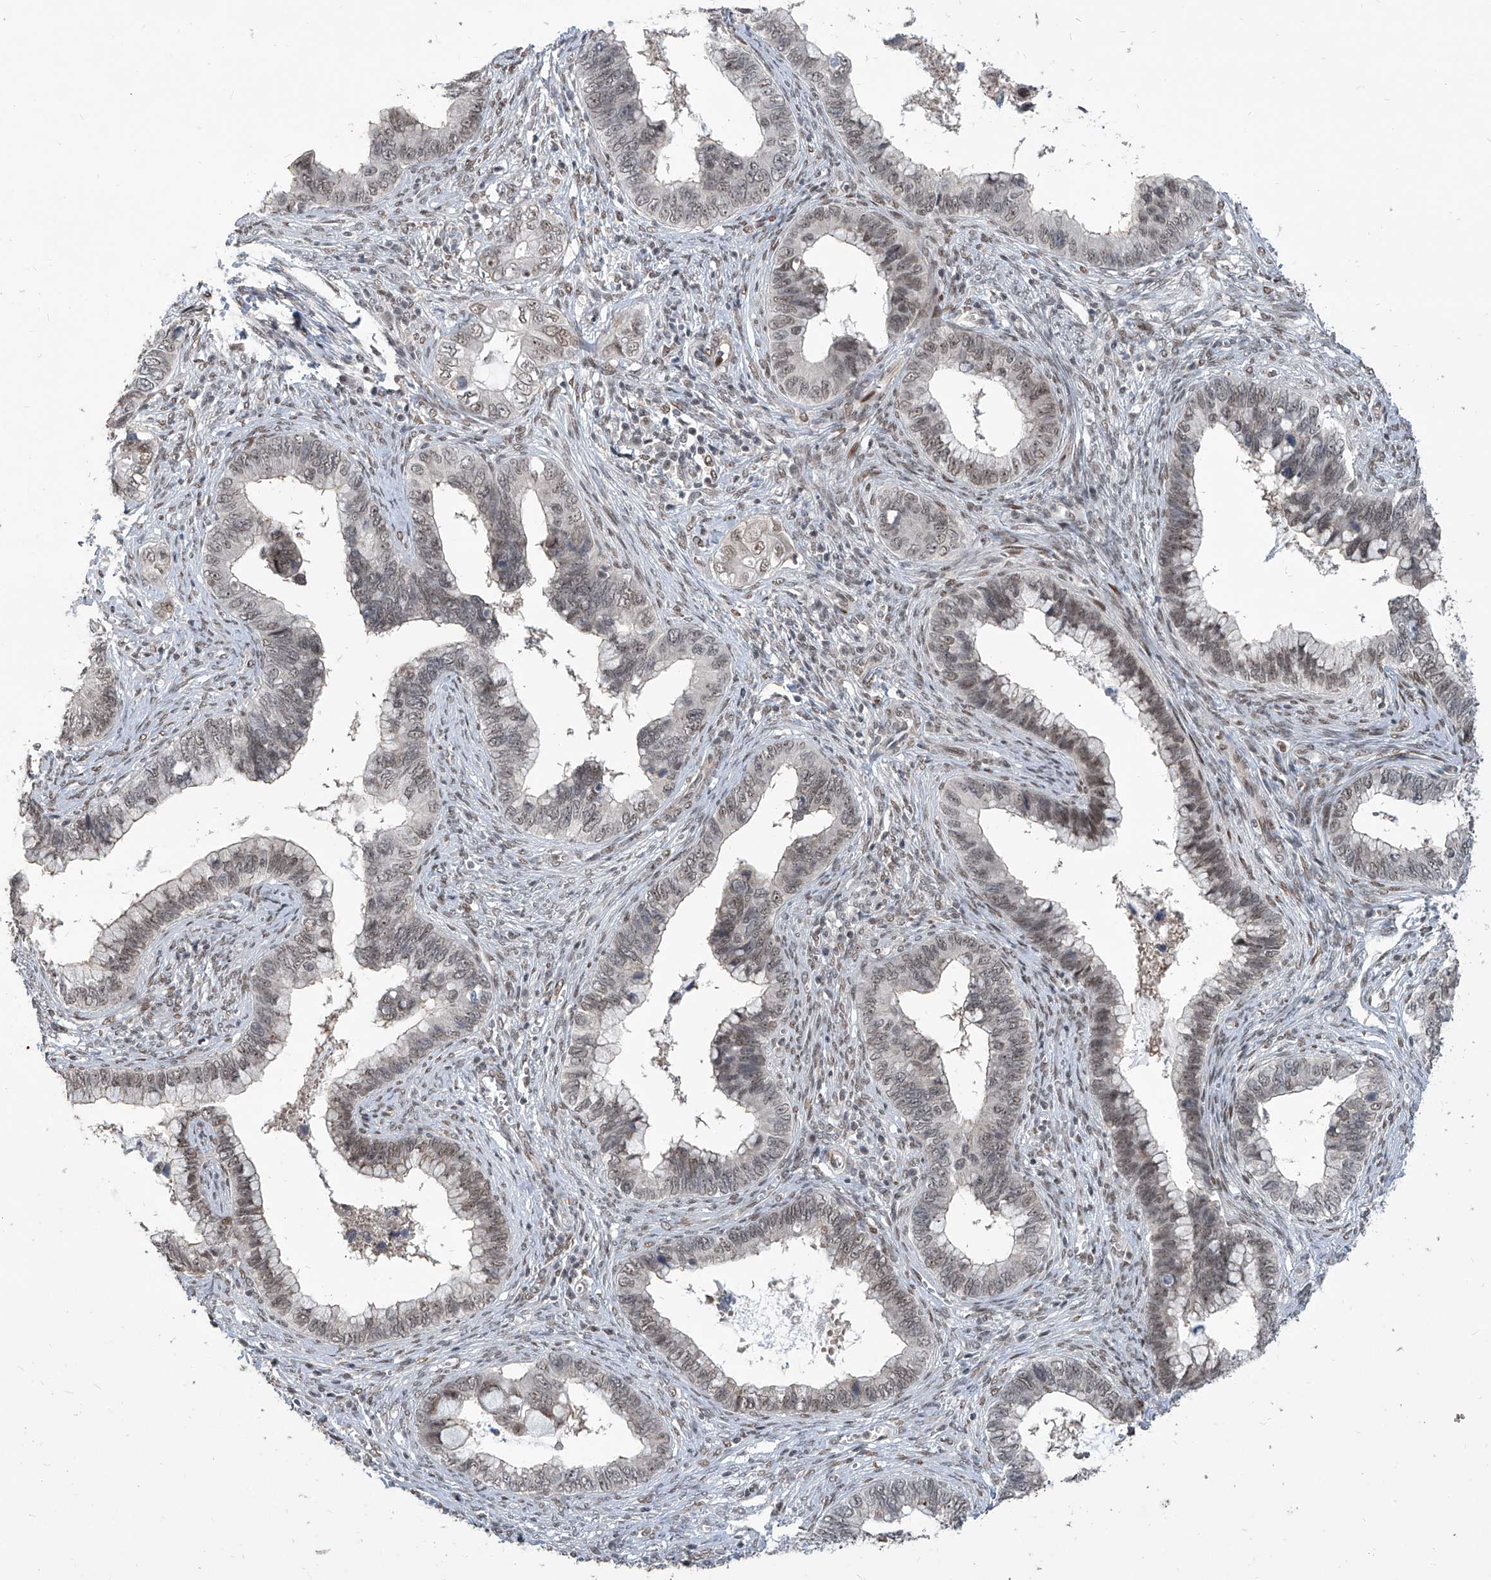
{"staining": {"intensity": "weak", "quantity": ">75%", "location": "nuclear"}, "tissue": "cervical cancer", "cell_type": "Tumor cells", "image_type": "cancer", "snomed": [{"axis": "morphology", "description": "Adenocarcinoma, NOS"}, {"axis": "topography", "description": "Cervix"}], "caption": "This micrograph displays IHC staining of adenocarcinoma (cervical), with low weak nuclear positivity in approximately >75% of tumor cells.", "gene": "IRF2", "patient": {"sex": "female", "age": 44}}